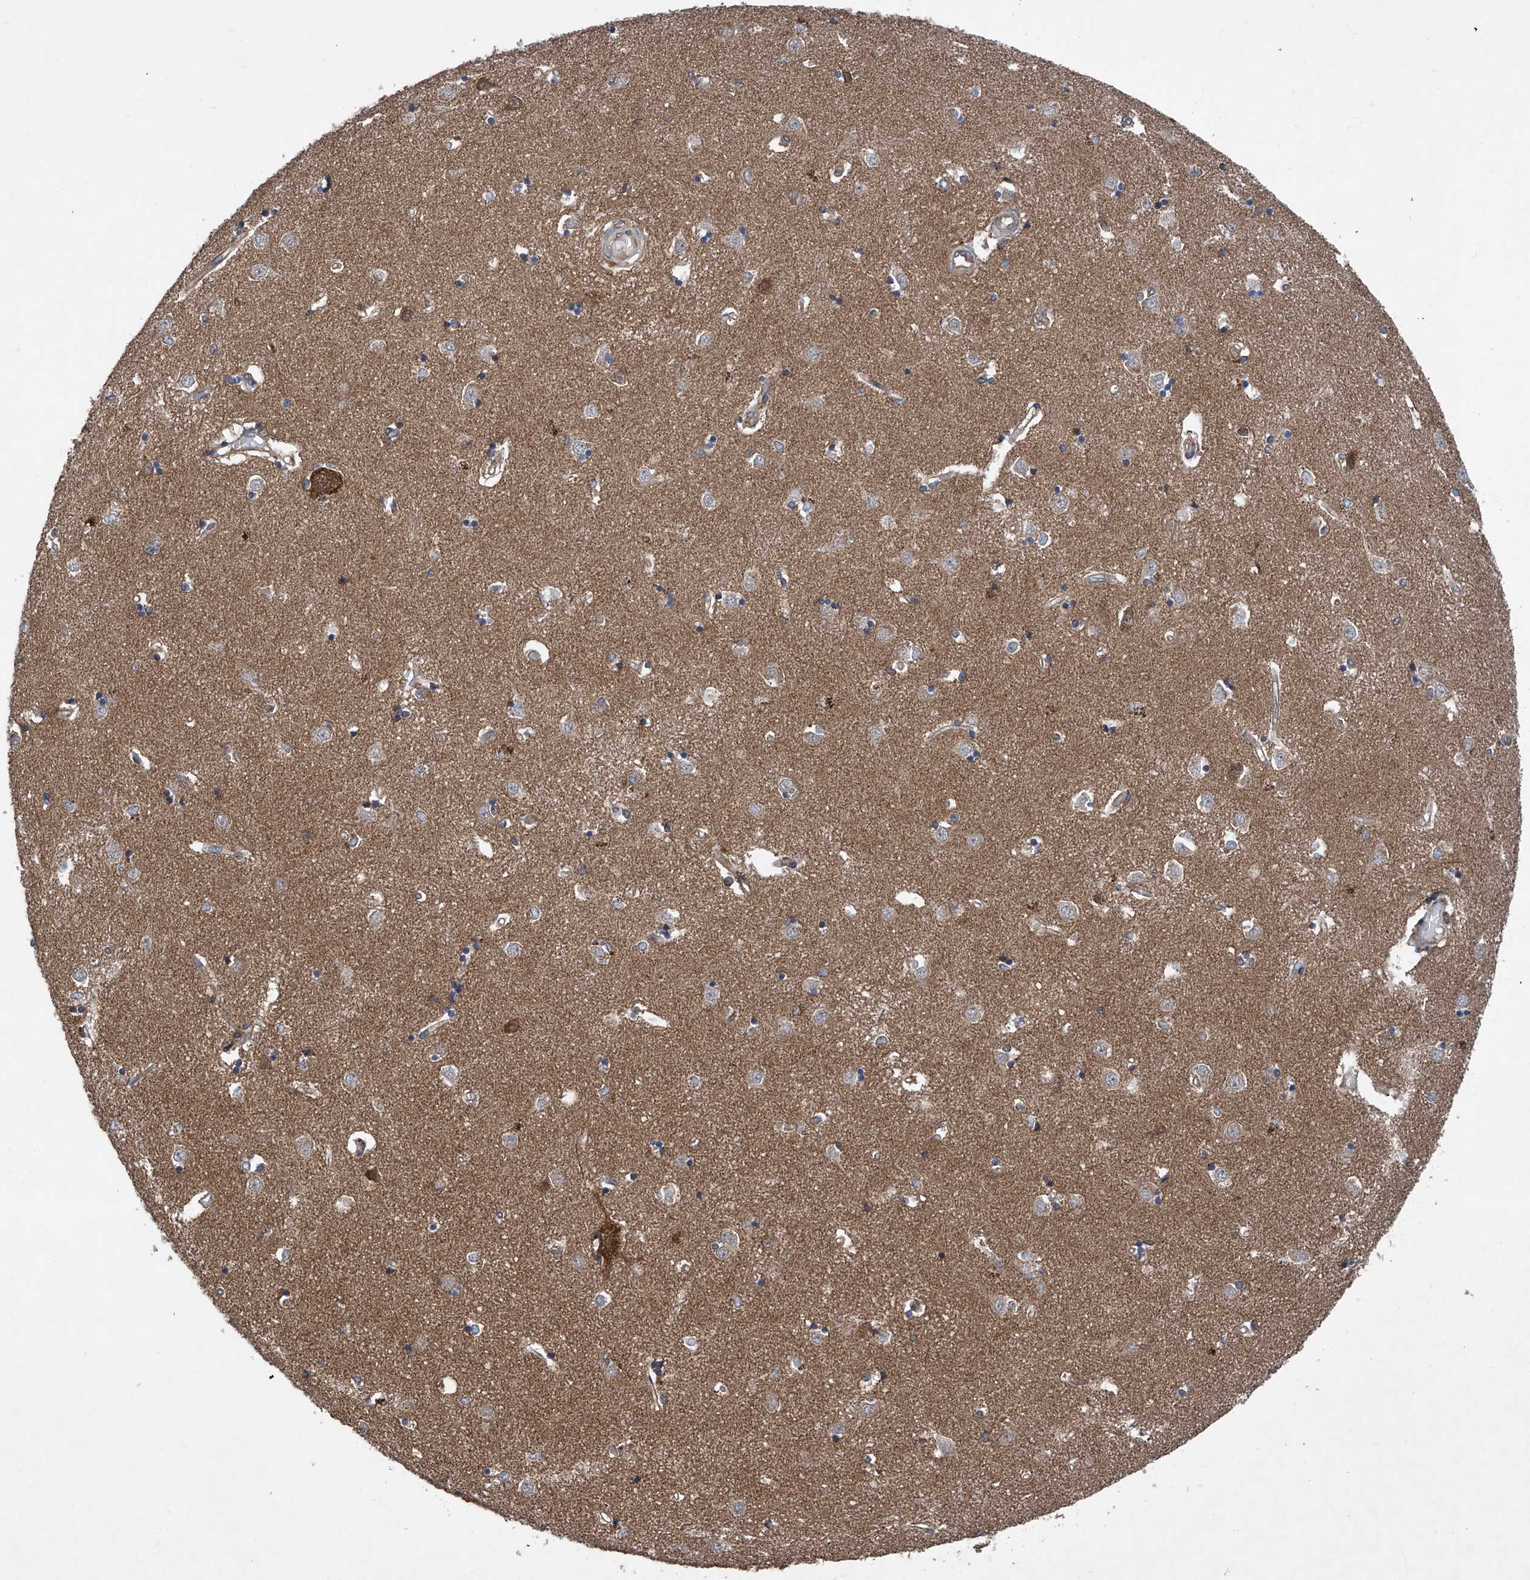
{"staining": {"intensity": "negative", "quantity": "none", "location": "none"}, "tissue": "caudate", "cell_type": "Glial cells", "image_type": "normal", "snomed": [{"axis": "morphology", "description": "Normal tissue, NOS"}, {"axis": "topography", "description": "Lateral ventricle wall"}], "caption": "High magnification brightfield microscopy of benign caudate stained with DAB (3,3'-diaminobenzidine) (brown) and counterstained with hematoxylin (blue): glial cells show no significant positivity.", "gene": "SMAP1", "patient": {"sex": "male", "age": 45}}